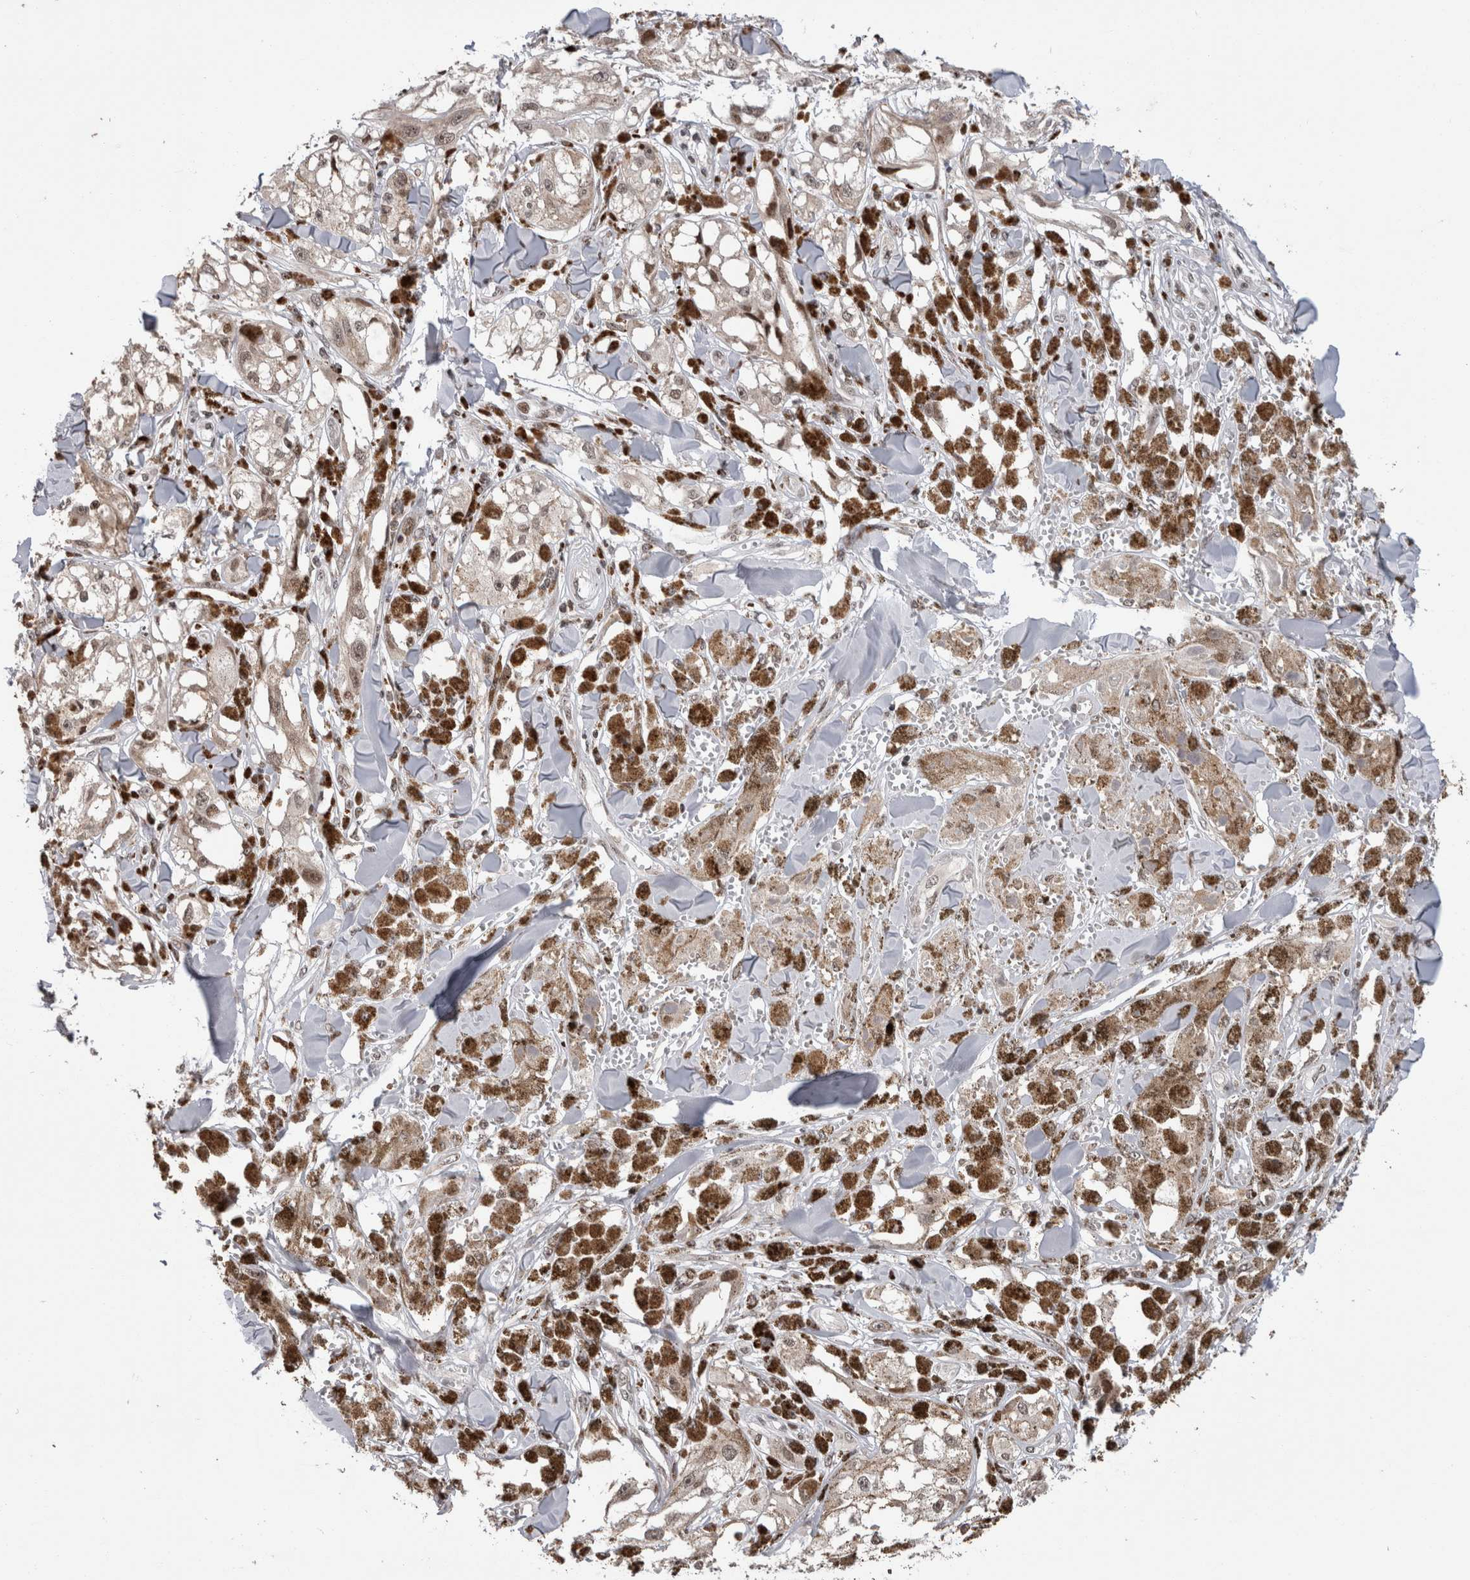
{"staining": {"intensity": "weak", "quantity": ">75%", "location": "cytoplasmic/membranous,nuclear"}, "tissue": "melanoma", "cell_type": "Tumor cells", "image_type": "cancer", "snomed": [{"axis": "morphology", "description": "Malignant melanoma, NOS"}, {"axis": "topography", "description": "Skin"}], "caption": "Melanoma stained with immunohistochemistry (IHC) reveals weak cytoplasmic/membranous and nuclear staining in approximately >75% of tumor cells.", "gene": "ZBTB11", "patient": {"sex": "male", "age": 88}}